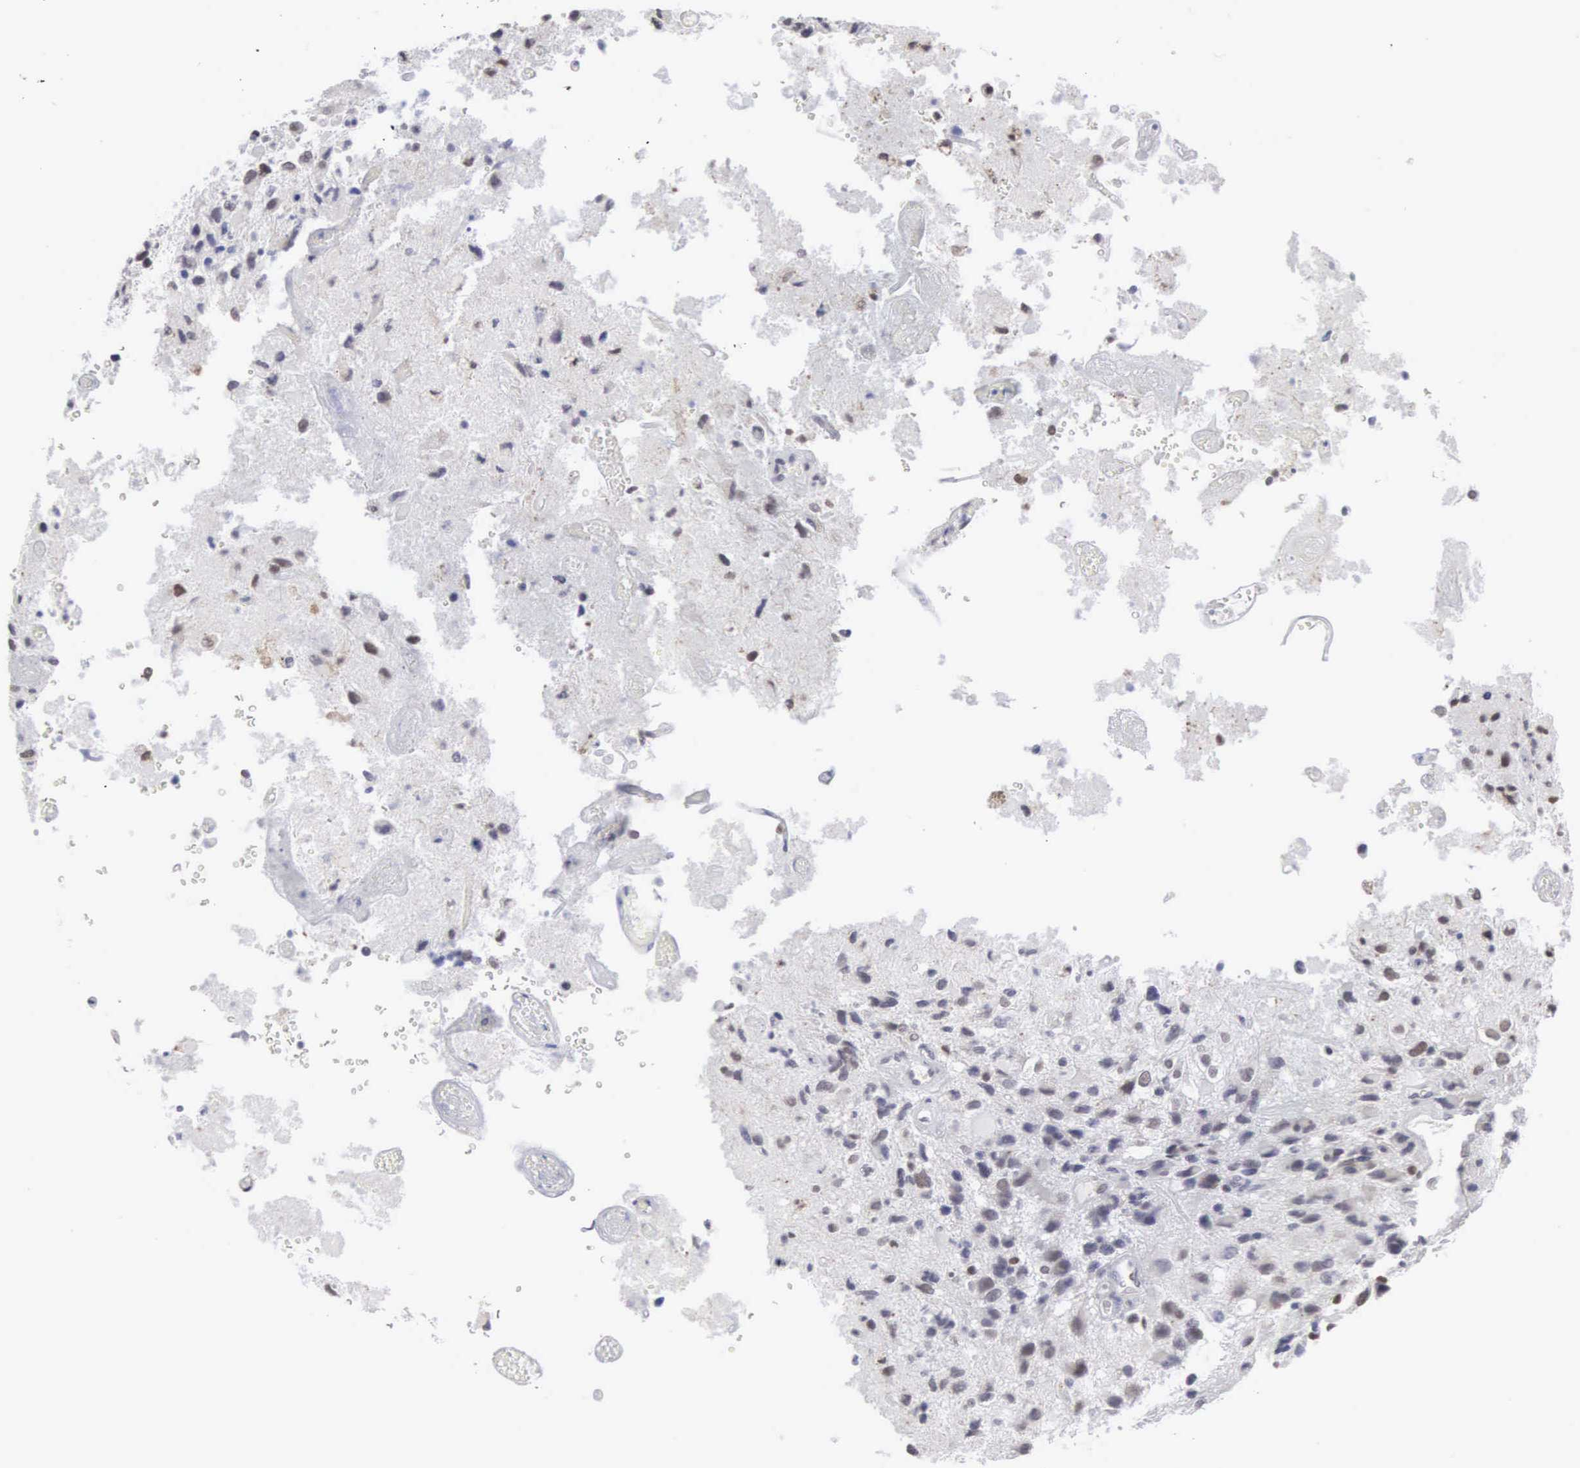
{"staining": {"intensity": "weak", "quantity": "<25%", "location": "nuclear"}, "tissue": "glioma", "cell_type": "Tumor cells", "image_type": "cancer", "snomed": [{"axis": "morphology", "description": "Glioma, malignant, High grade"}, {"axis": "topography", "description": "Brain"}], "caption": "DAB (3,3'-diaminobenzidine) immunohistochemical staining of glioma reveals no significant positivity in tumor cells.", "gene": "MNAT1", "patient": {"sex": "male", "age": 69}}